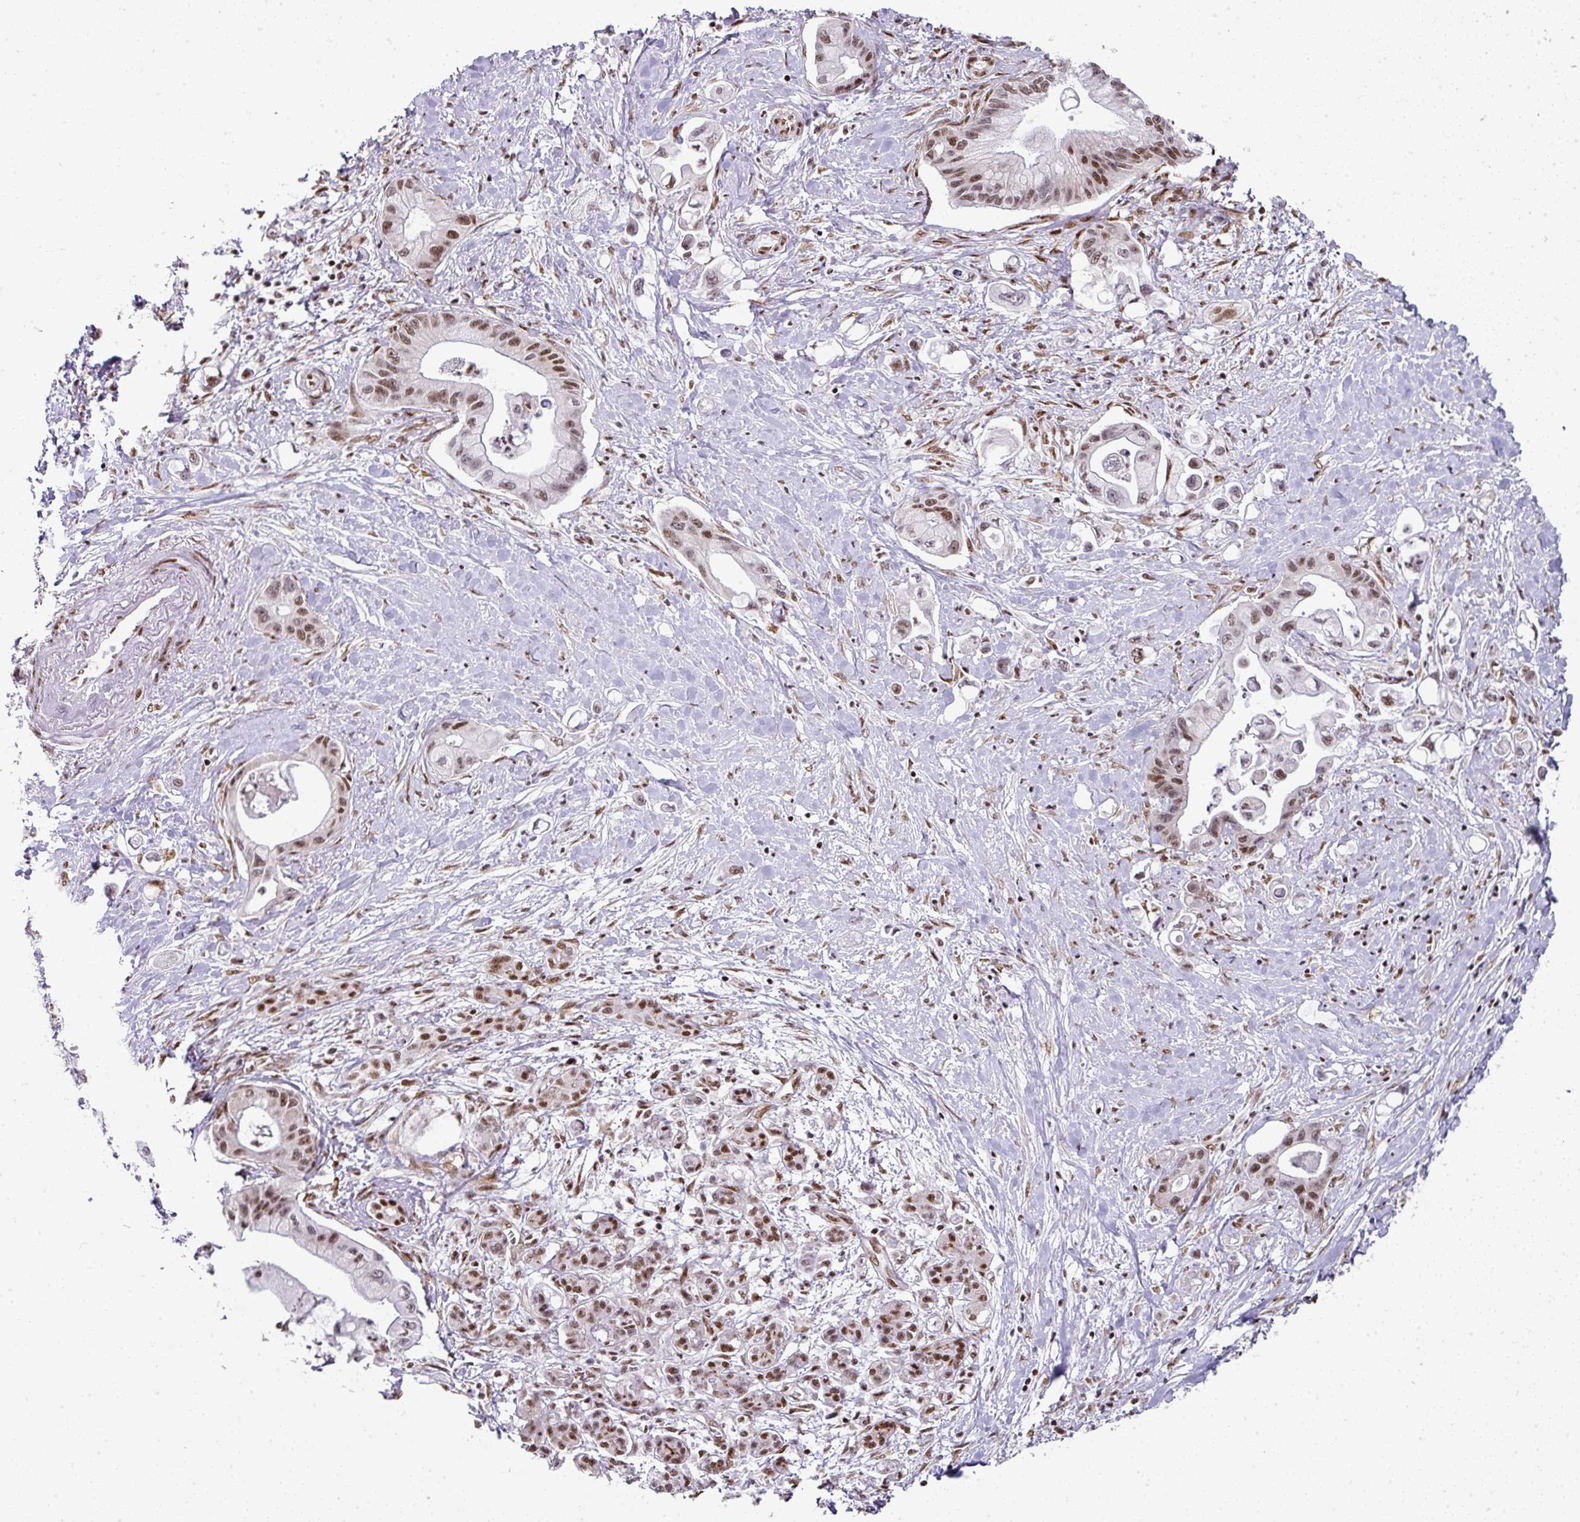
{"staining": {"intensity": "moderate", "quantity": ">75%", "location": "nuclear"}, "tissue": "pancreatic cancer", "cell_type": "Tumor cells", "image_type": "cancer", "snomed": [{"axis": "morphology", "description": "Adenocarcinoma, NOS"}, {"axis": "topography", "description": "Pancreas"}], "caption": "Immunohistochemical staining of human pancreatic cancer demonstrates medium levels of moderate nuclear protein expression in approximately >75% of tumor cells. (DAB (3,3'-diaminobenzidine) = brown stain, brightfield microscopy at high magnification).", "gene": "NFYA", "patient": {"sex": "male", "age": 61}}